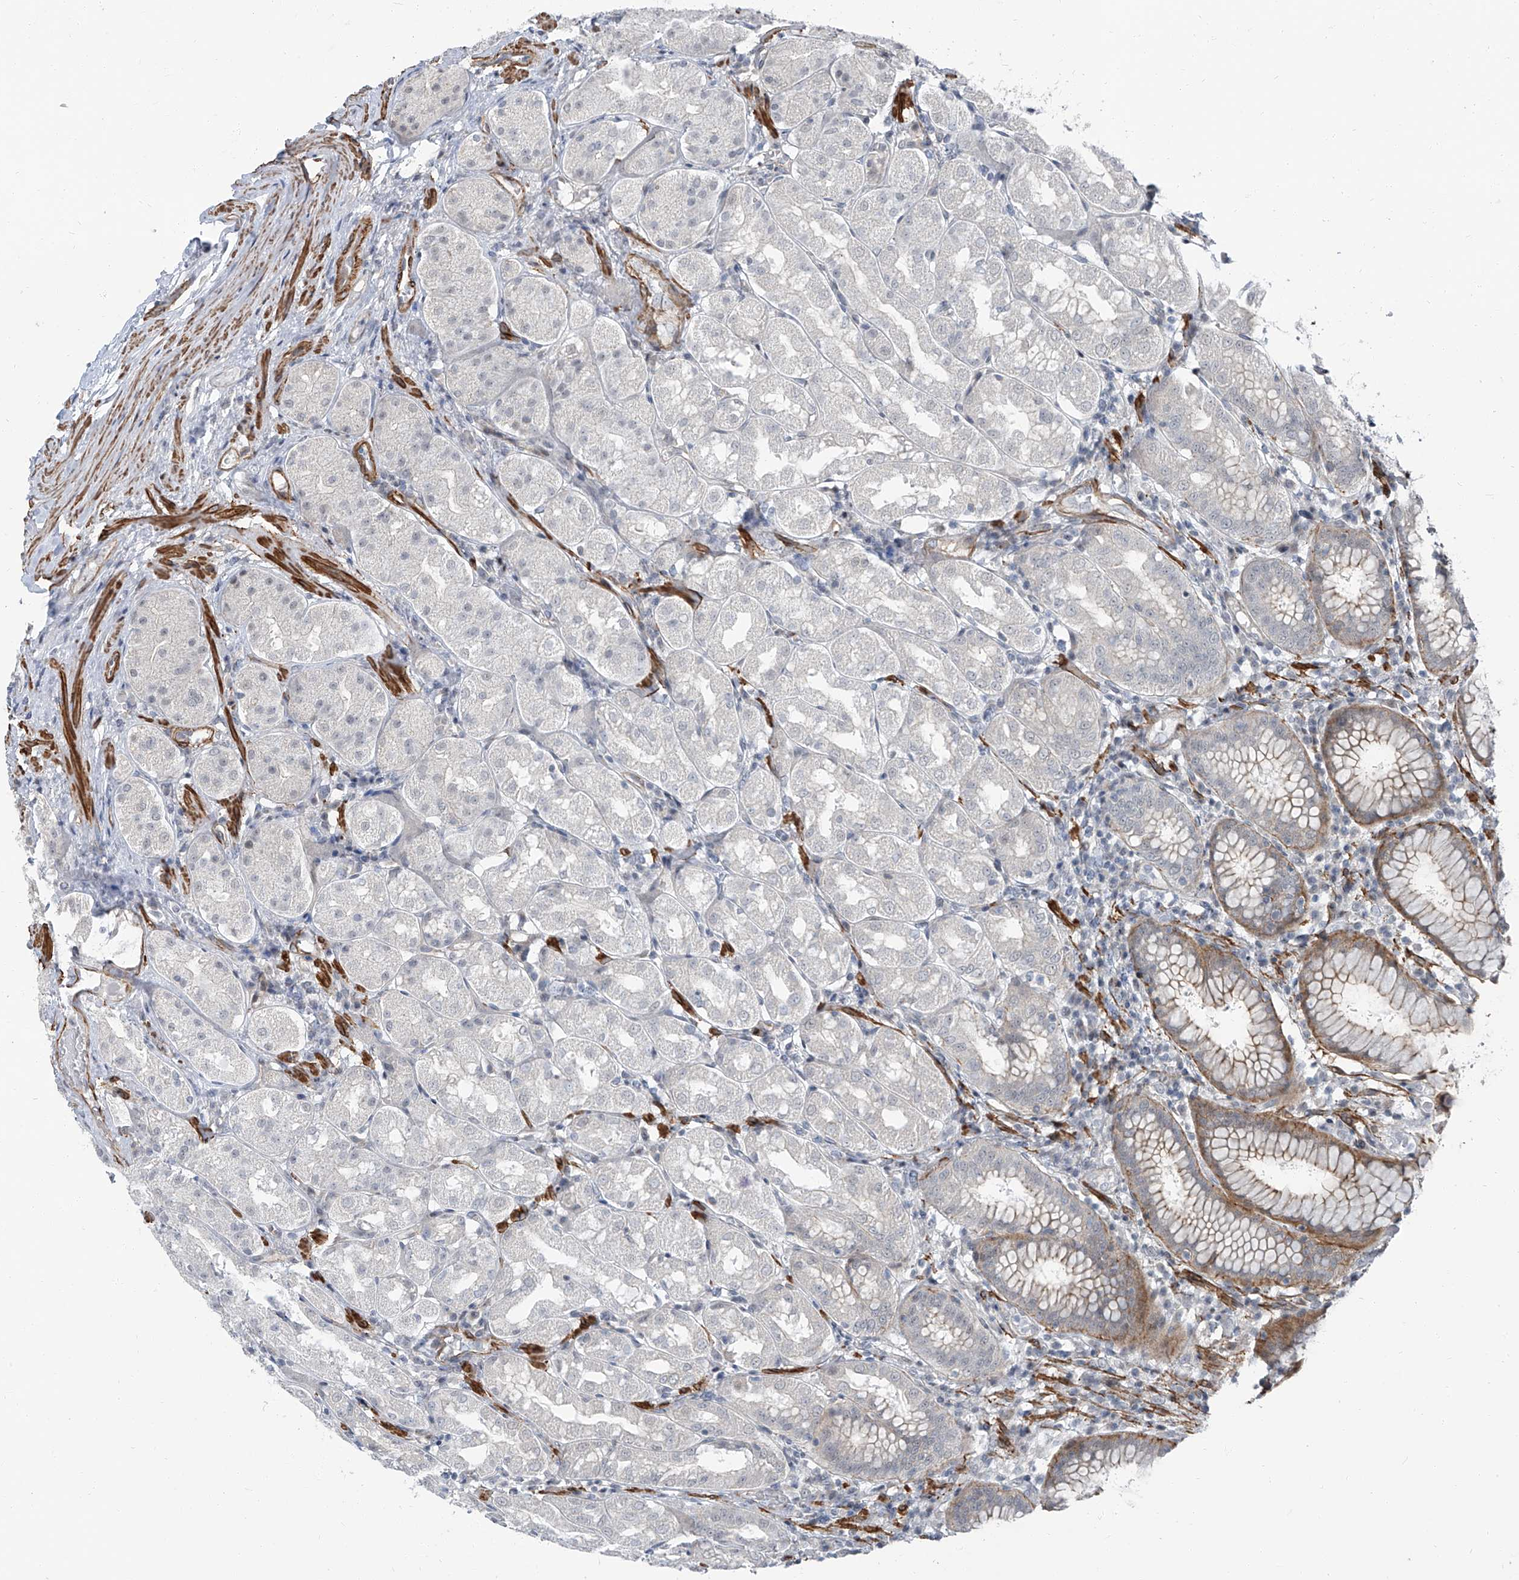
{"staining": {"intensity": "weak", "quantity": "<25%", "location": "cytoplasmic/membranous"}, "tissue": "stomach", "cell_type": "Glandular cells", "image_type": "normal", "snomed": [{"axis": "morphology", "description": "Normal tissue, NOS"}, {"axis": "topography", "description": "Stomach"}, {"axis": "topography", "description": "Stomach, lower"}], "caption": "Glandular cells are negative for brown protein staining in benign stomach. Brightfield microscopy of immunohistochemistry stained with DAB (3,3'-diaminobenzidine) (brown) and hematoxylin (blue), captured at high magnification.", "gene": "TXLNB", "patient": {"sex": "female", "age": 56}}